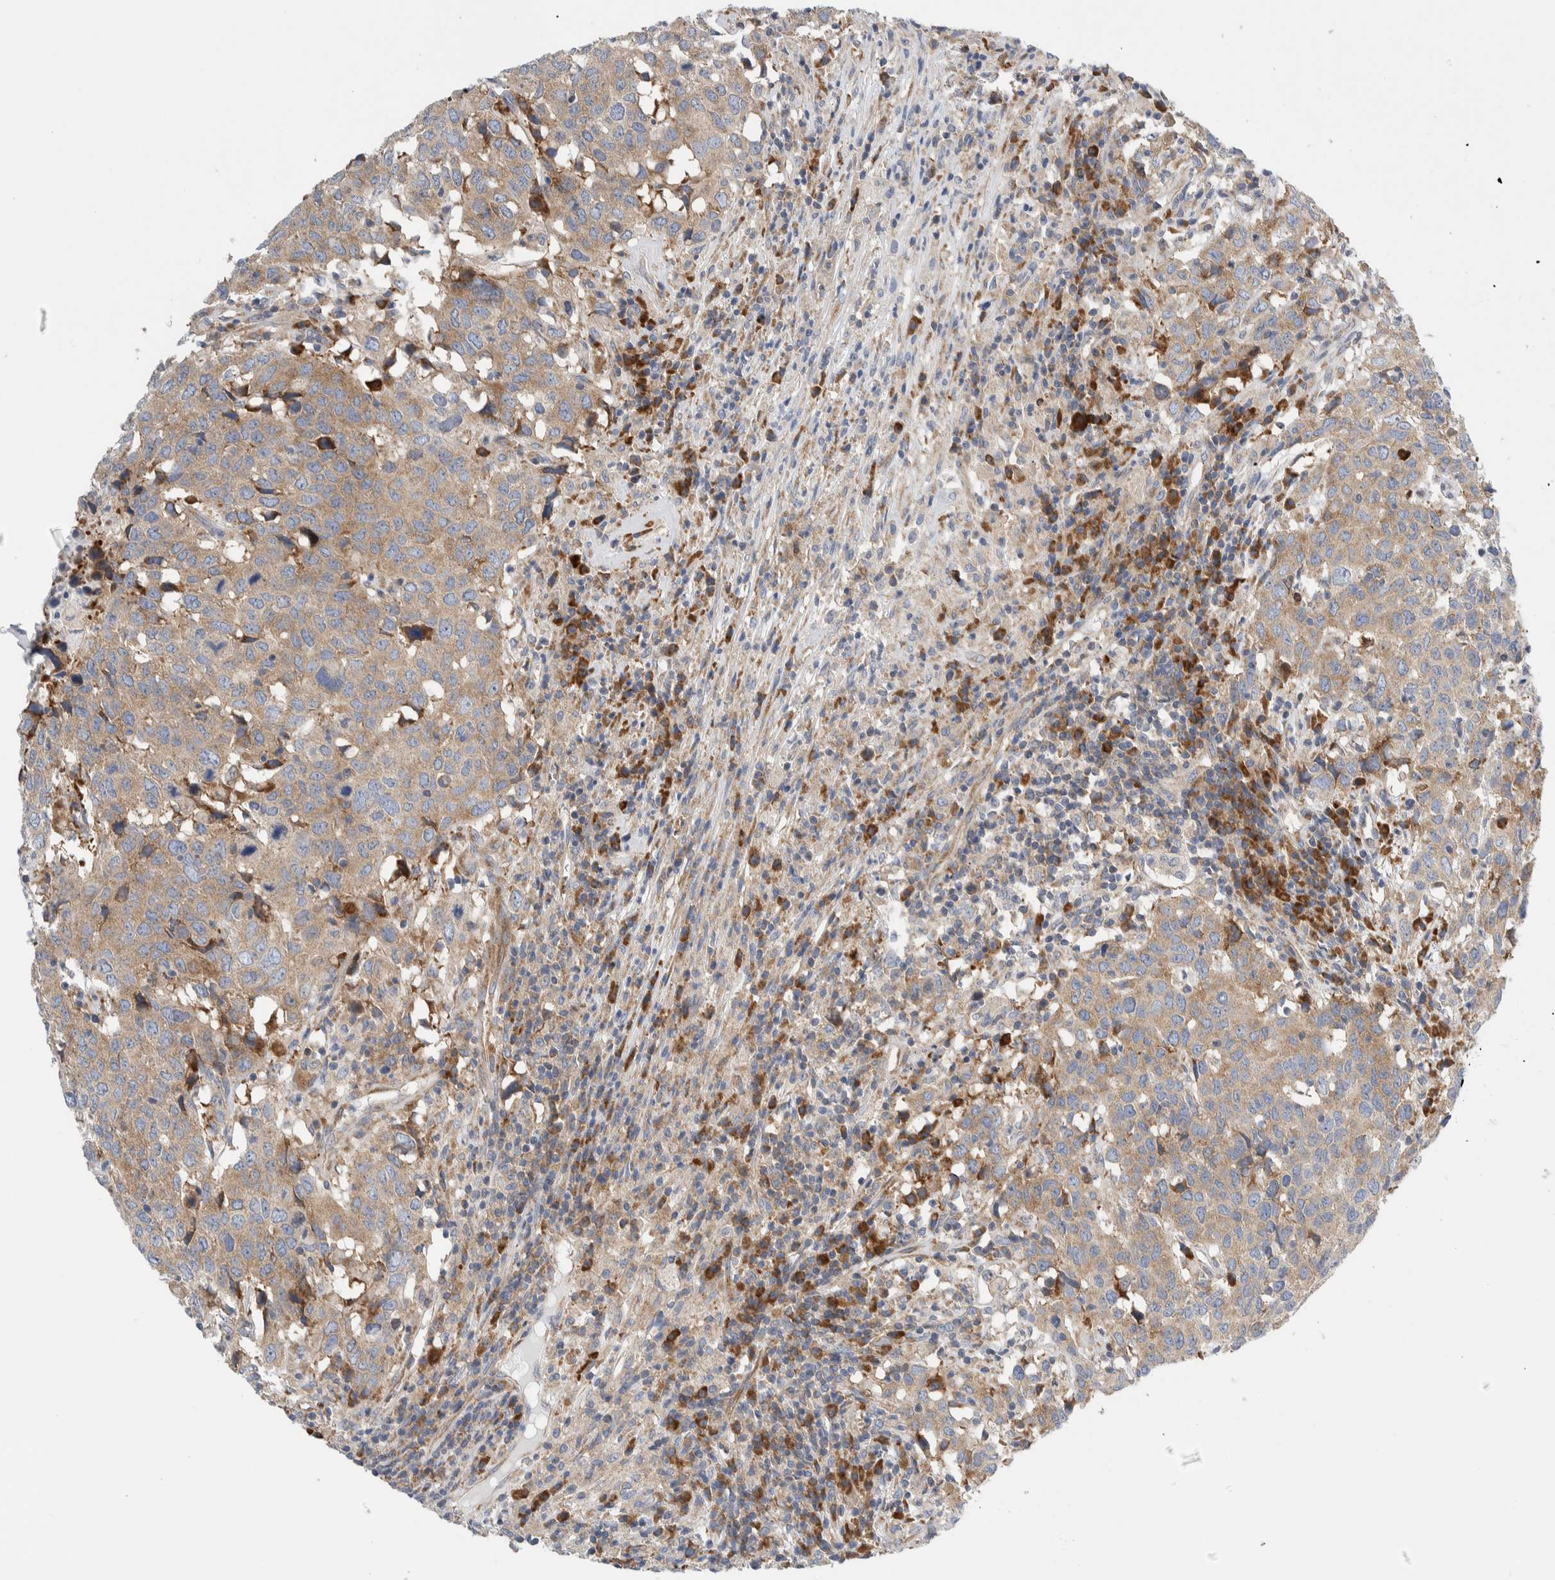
{"staining": {"intensity": "moderate", "quantity": ">75%", "location": "cytoplasmic/membranous"}, "tissue": "head and neck cancer", "cell_type": "Tumor cells", "image_type": "cancer", "snomed": [{"axis": "morphology", "description": "Squamous cell carcinoma, NOS"}, {"axis": "topography", "description": "Head-Neck"}], "caption": "Immunohistochemical staining of human squamous cell carcinoma (head and neck) exhibits medium levels of moderate cytoplasmic/membranous protein staining in about >75% of tumor cells.", "gene": "RACK1", "patient": {"sex": "male", "age": 66}}